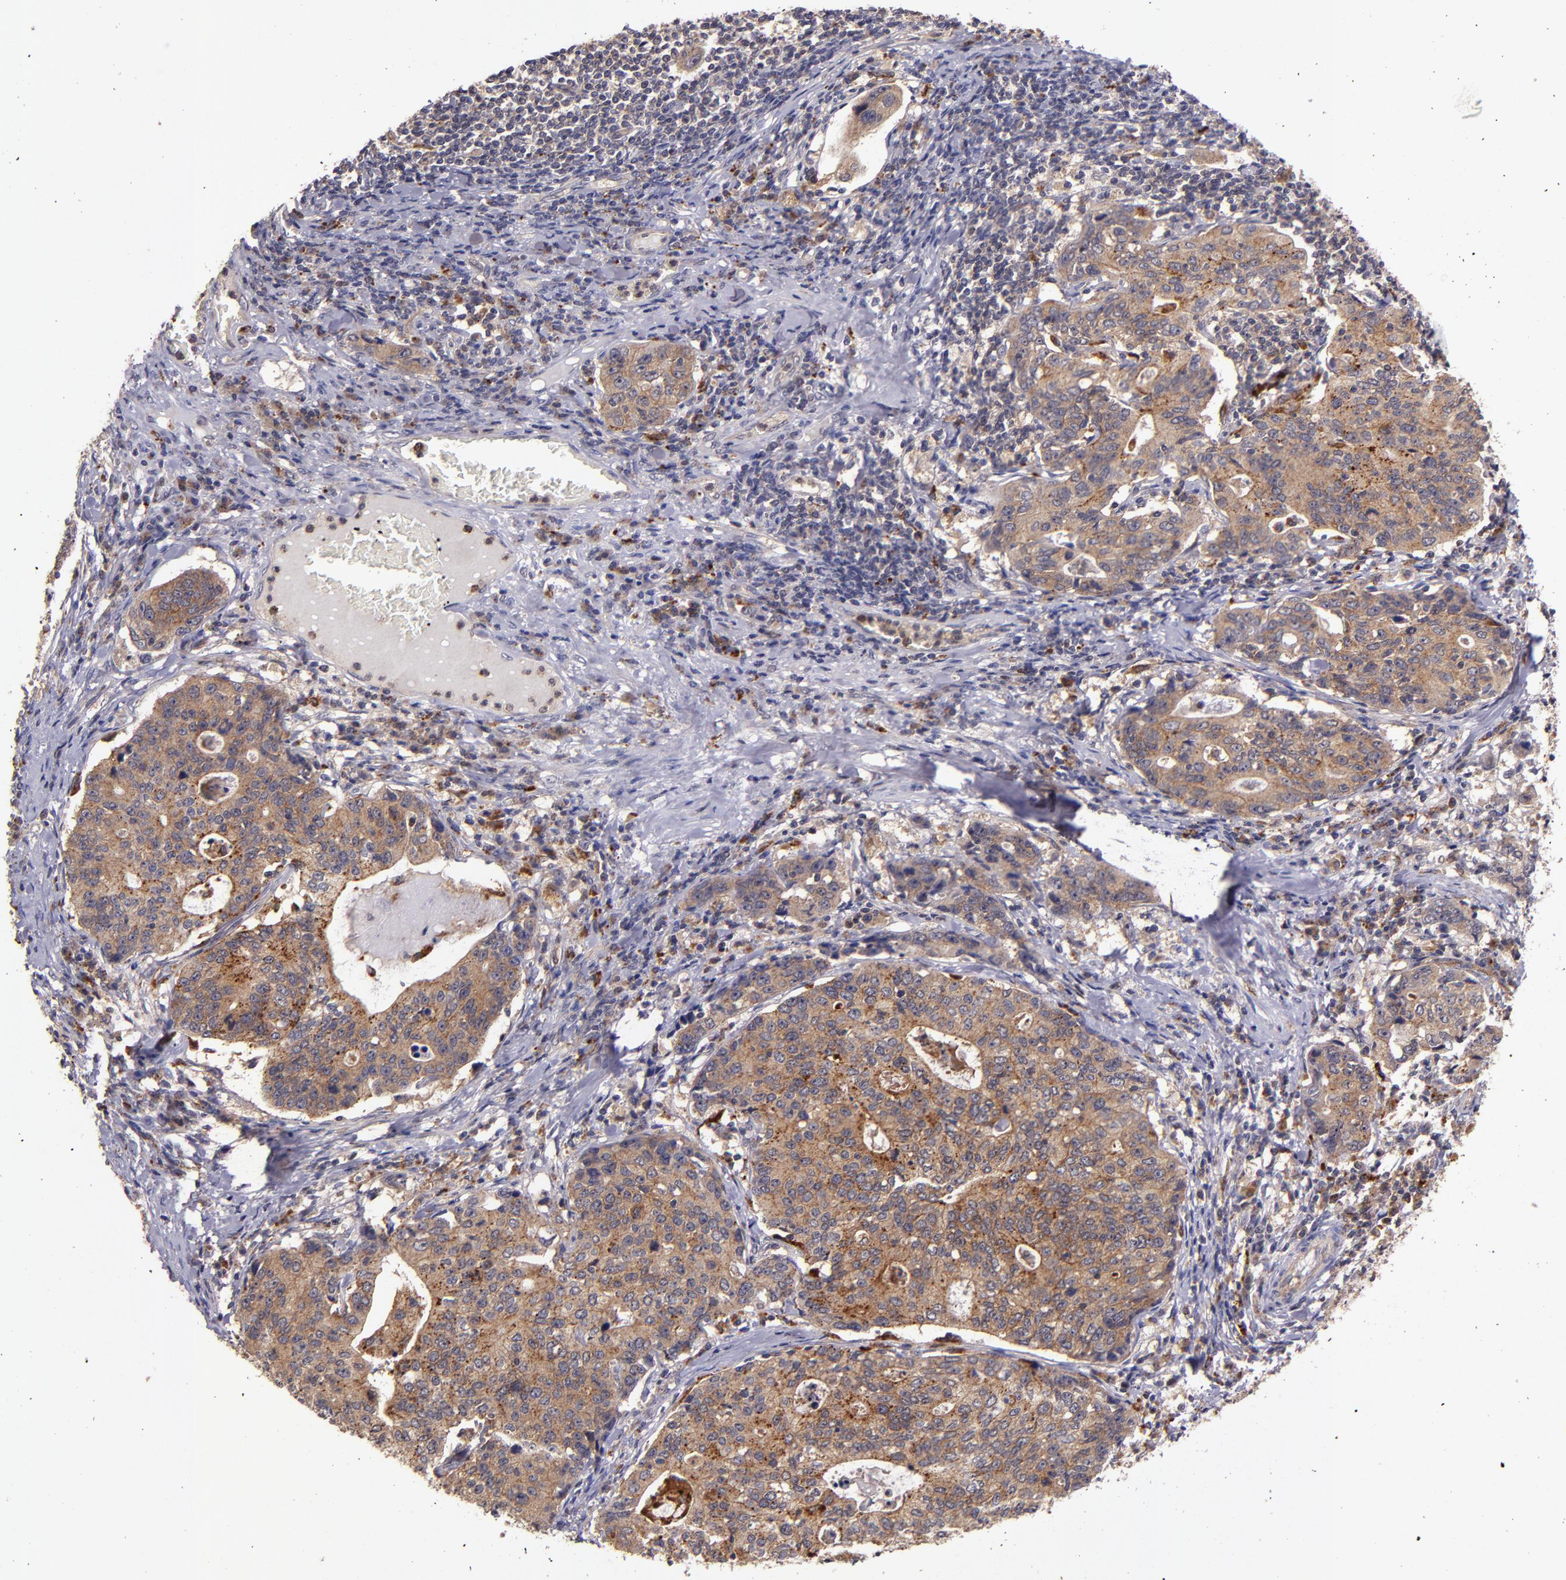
{"staining": {"intensity": "weak", "quantity": ">75%", "location": "cytoplasmic/membranous"}, "tissue": "stomach cancer", "cell_type": "Tumor cells", "image_type": "cancer", "snomed": [{"axis": "morphology", "description": "Adenocarcinoma, NOS"}, {"axis": "topography", "description": "Esophagus"}, {"axis": "topography", "description": "Stomach"}], "caption": "There is low levels of weak cytoplasmic/membranous staining in tumor cells of stomach adenocarcinoma, as demonstrated by immunohistochemical staining (brown color).", "gene": "FTSJ1", "patient": {"sex": "male", "age": 74}}